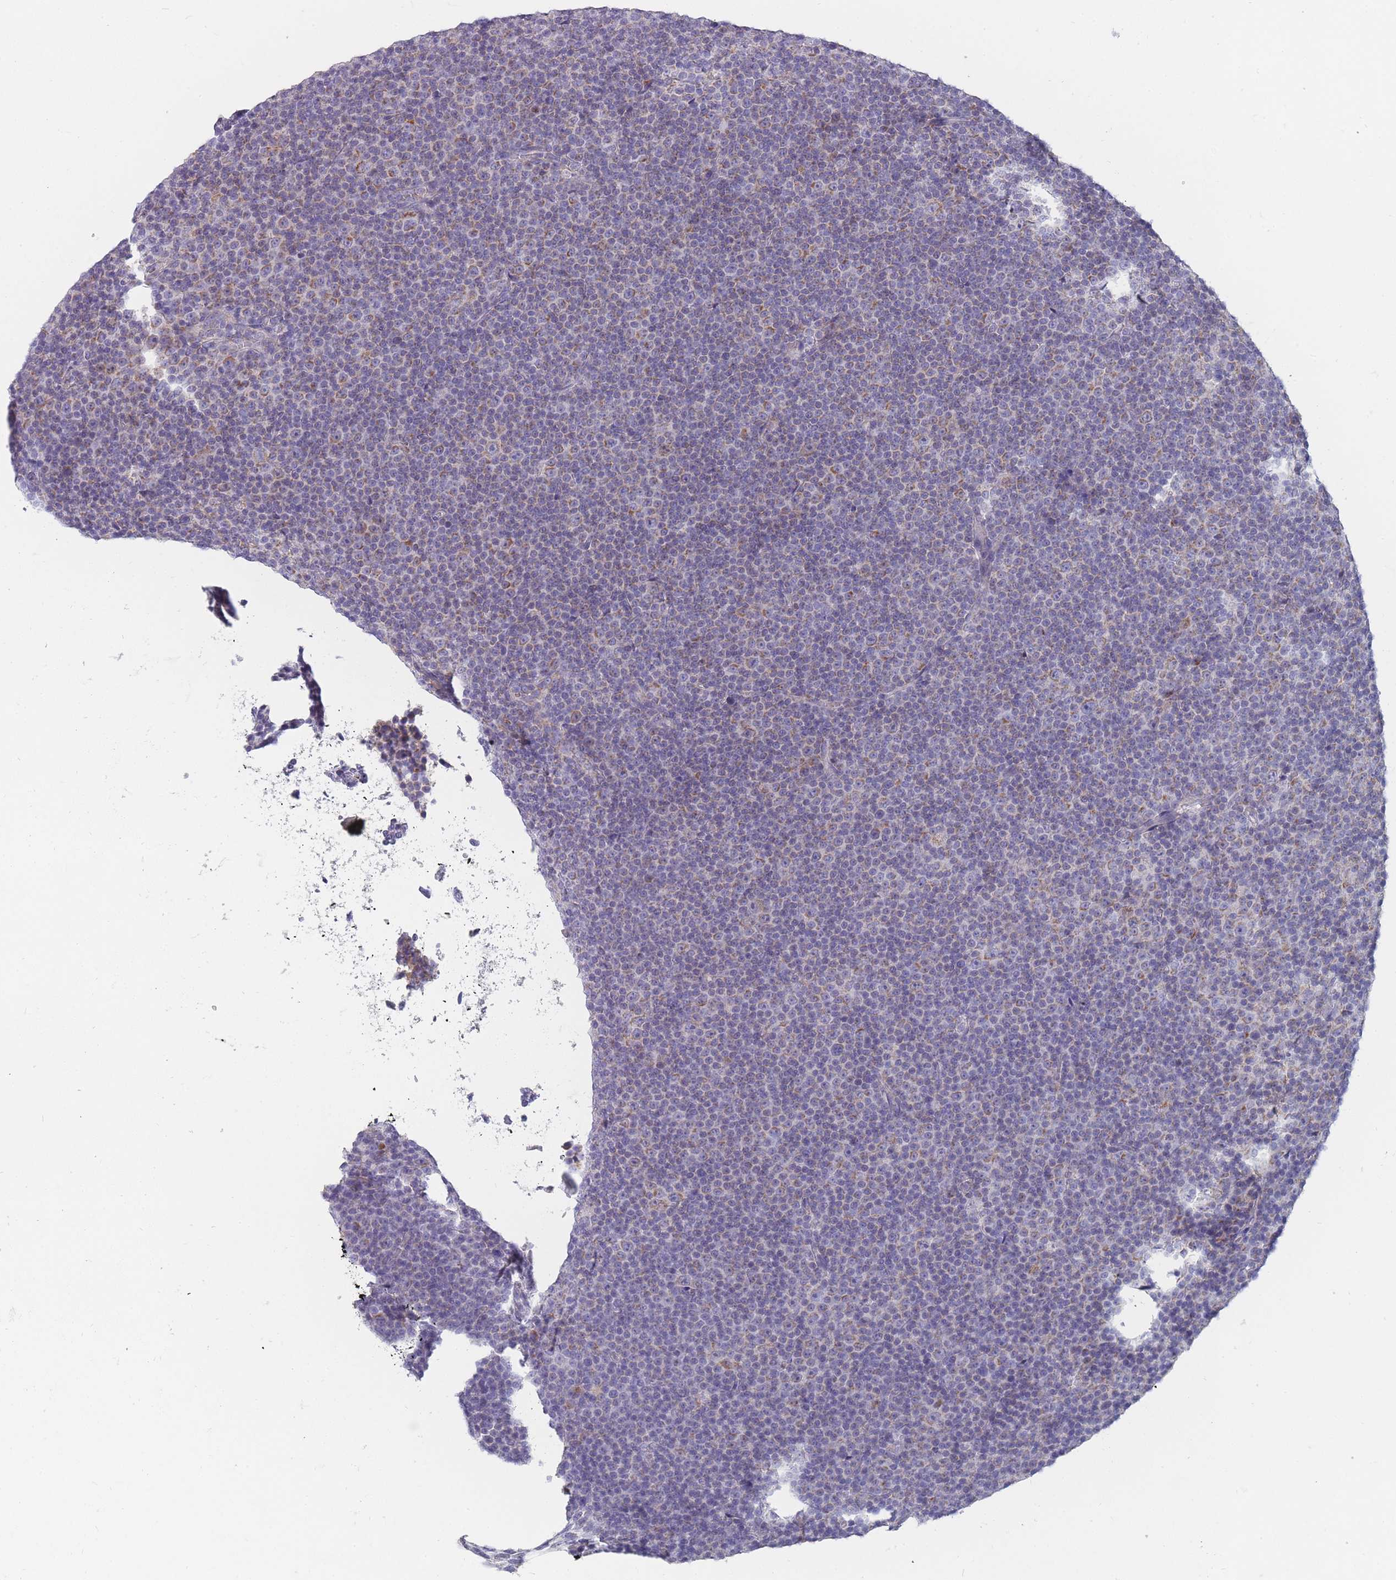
{"staining": {"intensity": "moderate", "quantity": "<25%", "location": "cytoplasmic/membranous"}, "tissue": "lymphoma", "cell_type": "Tumor cells", "image_type": "cancer", "snomed": [{"axis": "morphology", "description": "Malignant lymphoma, non-Hodgkin's type, Low grade"}, {"axis": "topography", "description": "Lymph node"}], "caption": "Immunohistochemical staining of lymphoma exhibits low levels of moderate cytoplasmic/membranous protein positivity in approximately <25% of tumor cells. The staining is performed using DAB brown chromogen to label protein expression. The nuclei are counter-stained blue using hematoxylin.", "gene": "MRPS14", "patient": {"sex": "female", "age": 67}}